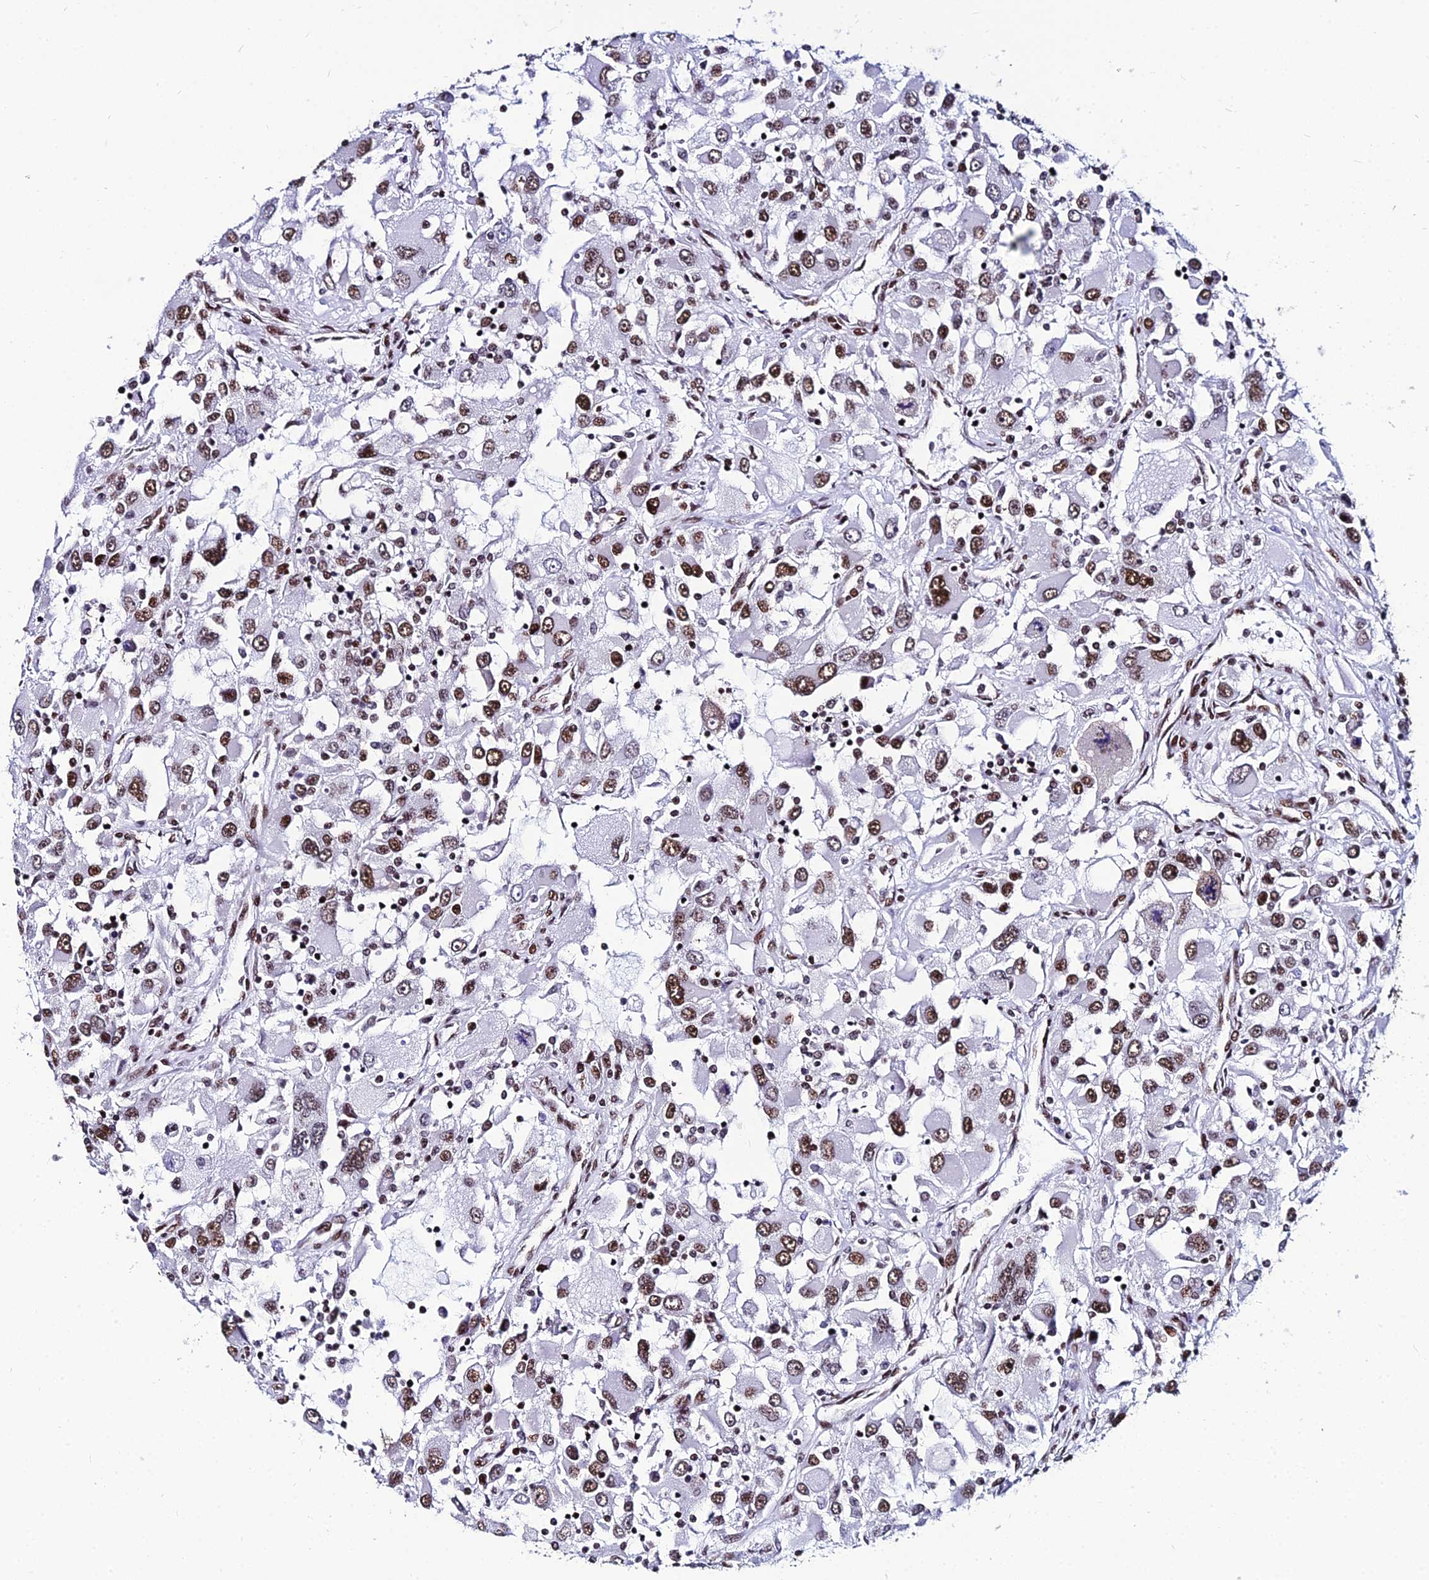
{"staining": {"intensity": "moderate", "quantity": ">75%", "location": "nuclear"}, "tissue": "renal cancer", "cell_type": "Tumor cells", "image_type": "cancer", "snomed": [{"axis": "morphology", "description": "Adenocarcinoma, NOS"}, {"axis": "topography", "description": "Kidney"}], "caption": "Protein staining reveals moderate nuclear staining in approximately >75% of tumor cells in renal cancer. (DAB = brown stain, brightfield microscopy at high magnification).", "gene": "HNRNPH1", "patient": {"sex": "female", "age": 52}}